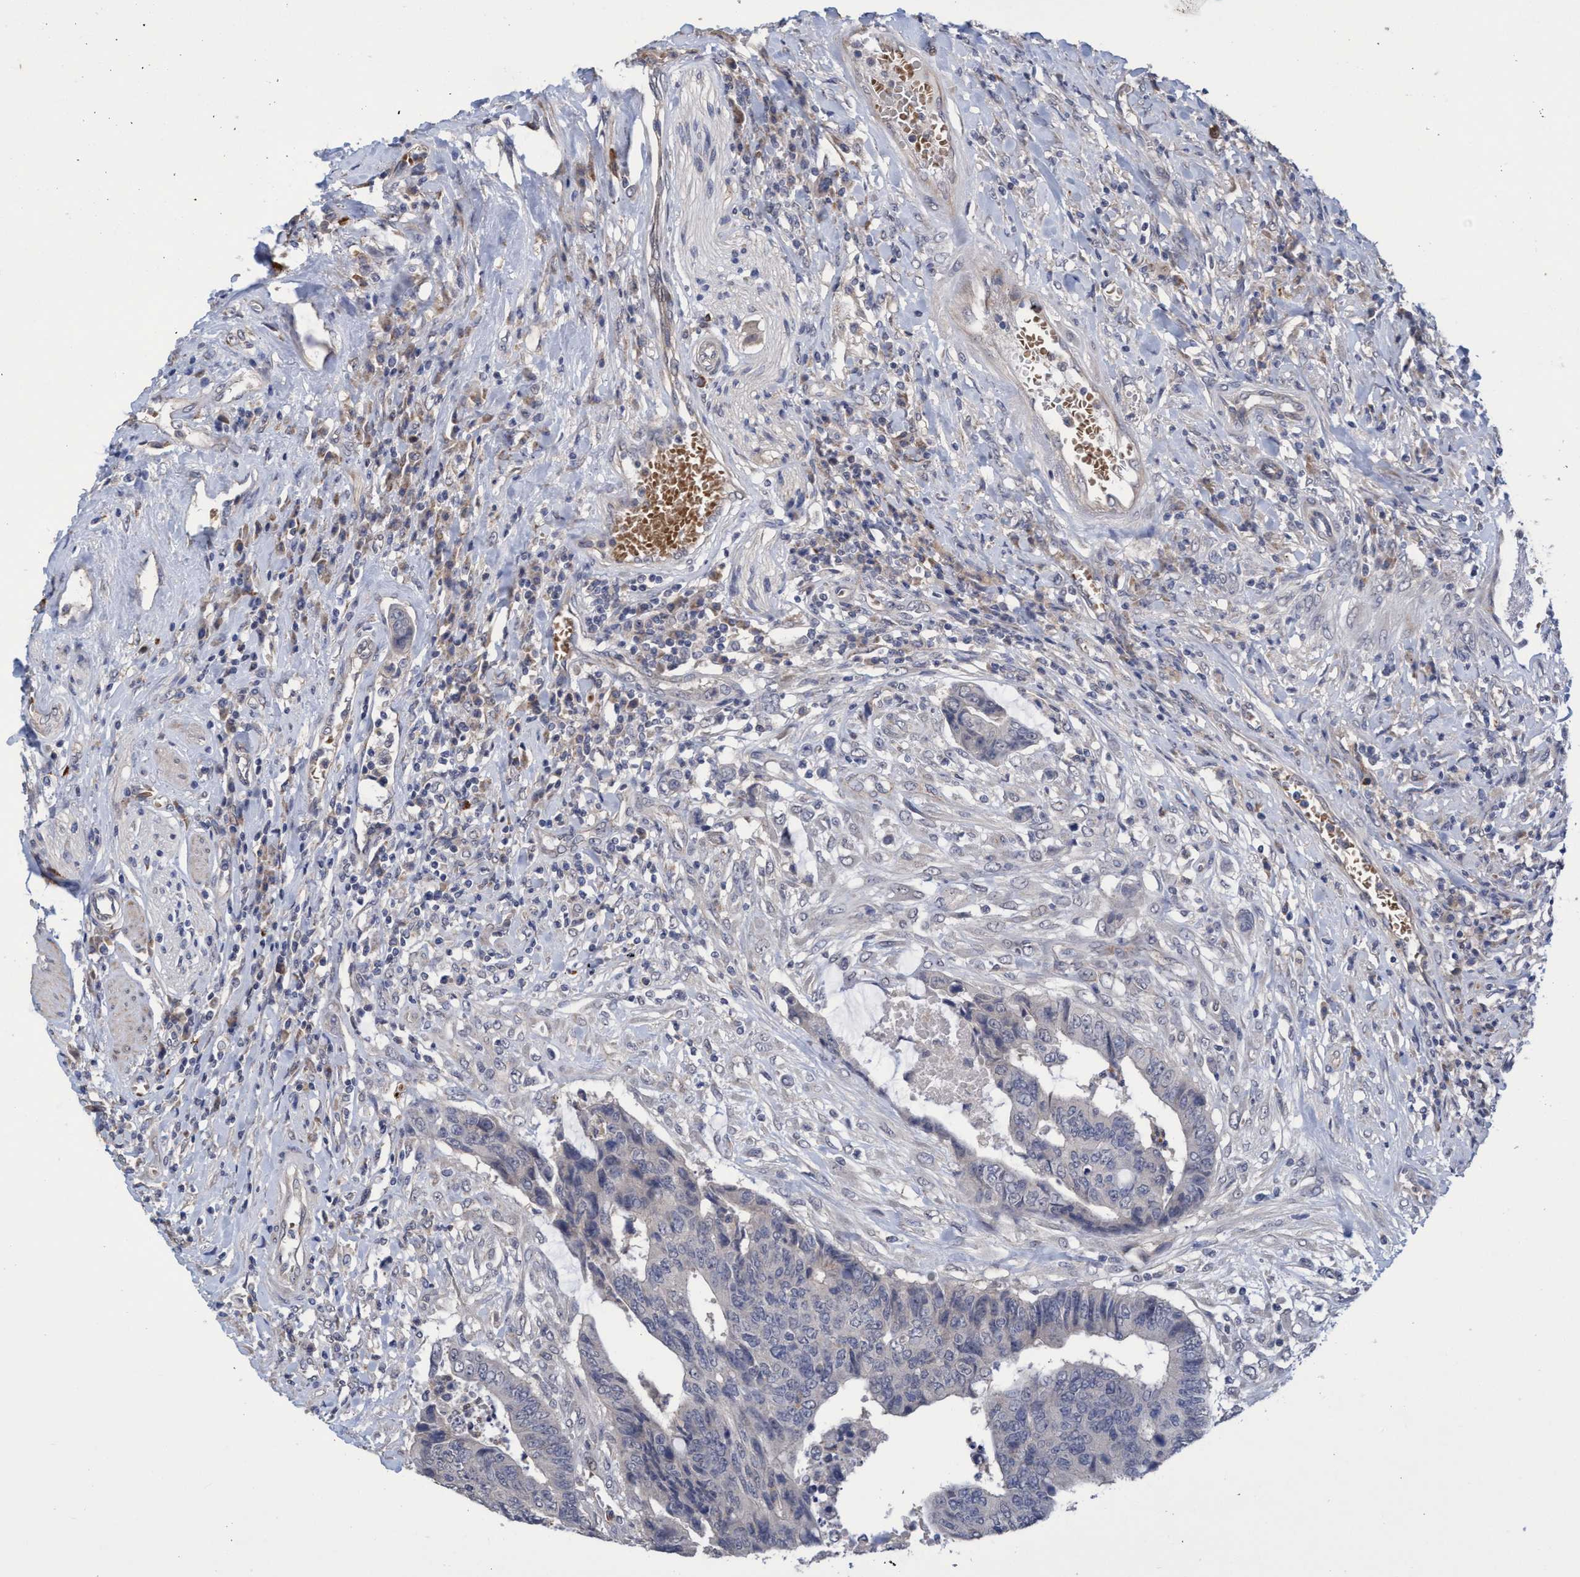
{"staining": {"intensity": "negative", "quantity": "none", "location": "none"}, "tissue": "colorectal cancer", "cell_type": "Tumor cells", "image_type": "cancer", "snomed": [{"axis": "morphology", "description": "Adenocarcinoma, NOS"}, {"axis": "topography", "description": "Rectum"}], "caption": "Immunohistochemistry (IHC) photomicrograph of colorectal cancer stained for a protein (brown), which demonstrates no expression in tumor cells. (Stains: DAB IHC with hematoxylin counter stain, Microscopy: brightfield microscopy at high magnification).", "gene": "SEMA4D", "patient": {"sex": "male", "age": 84}}